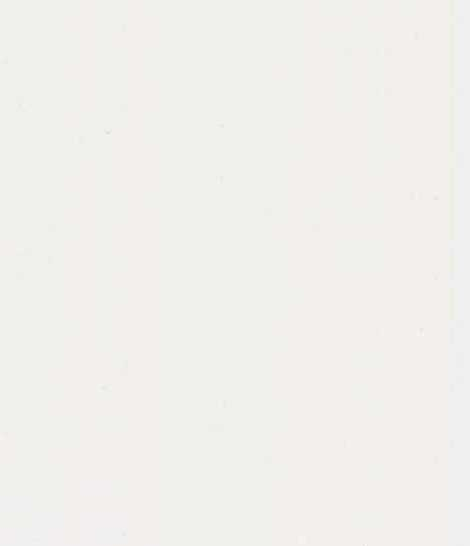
{"staining": {"intensity": "moderate", "quantity": "<25%", "location": "cytoplasmic/membranous"}, "tissue": "nasopharynx", "cell_type": "Respiratory epithelial cells", "image_type": "normal", "snomed": [{"axis": "morphology", "description": "Normal tissue, NOS"}, {"axis": "topography", "description": "Nasopharynx"}], "caption": "Immunohistochemical staining of benign human nasopharynx displays <25% levels of moderate cytoplasmic/membranous protein positivity in about <25% of respiratory epithelial cells.", "gene": "PTGS2", "patient": {"sex": "male", "age": 63}}